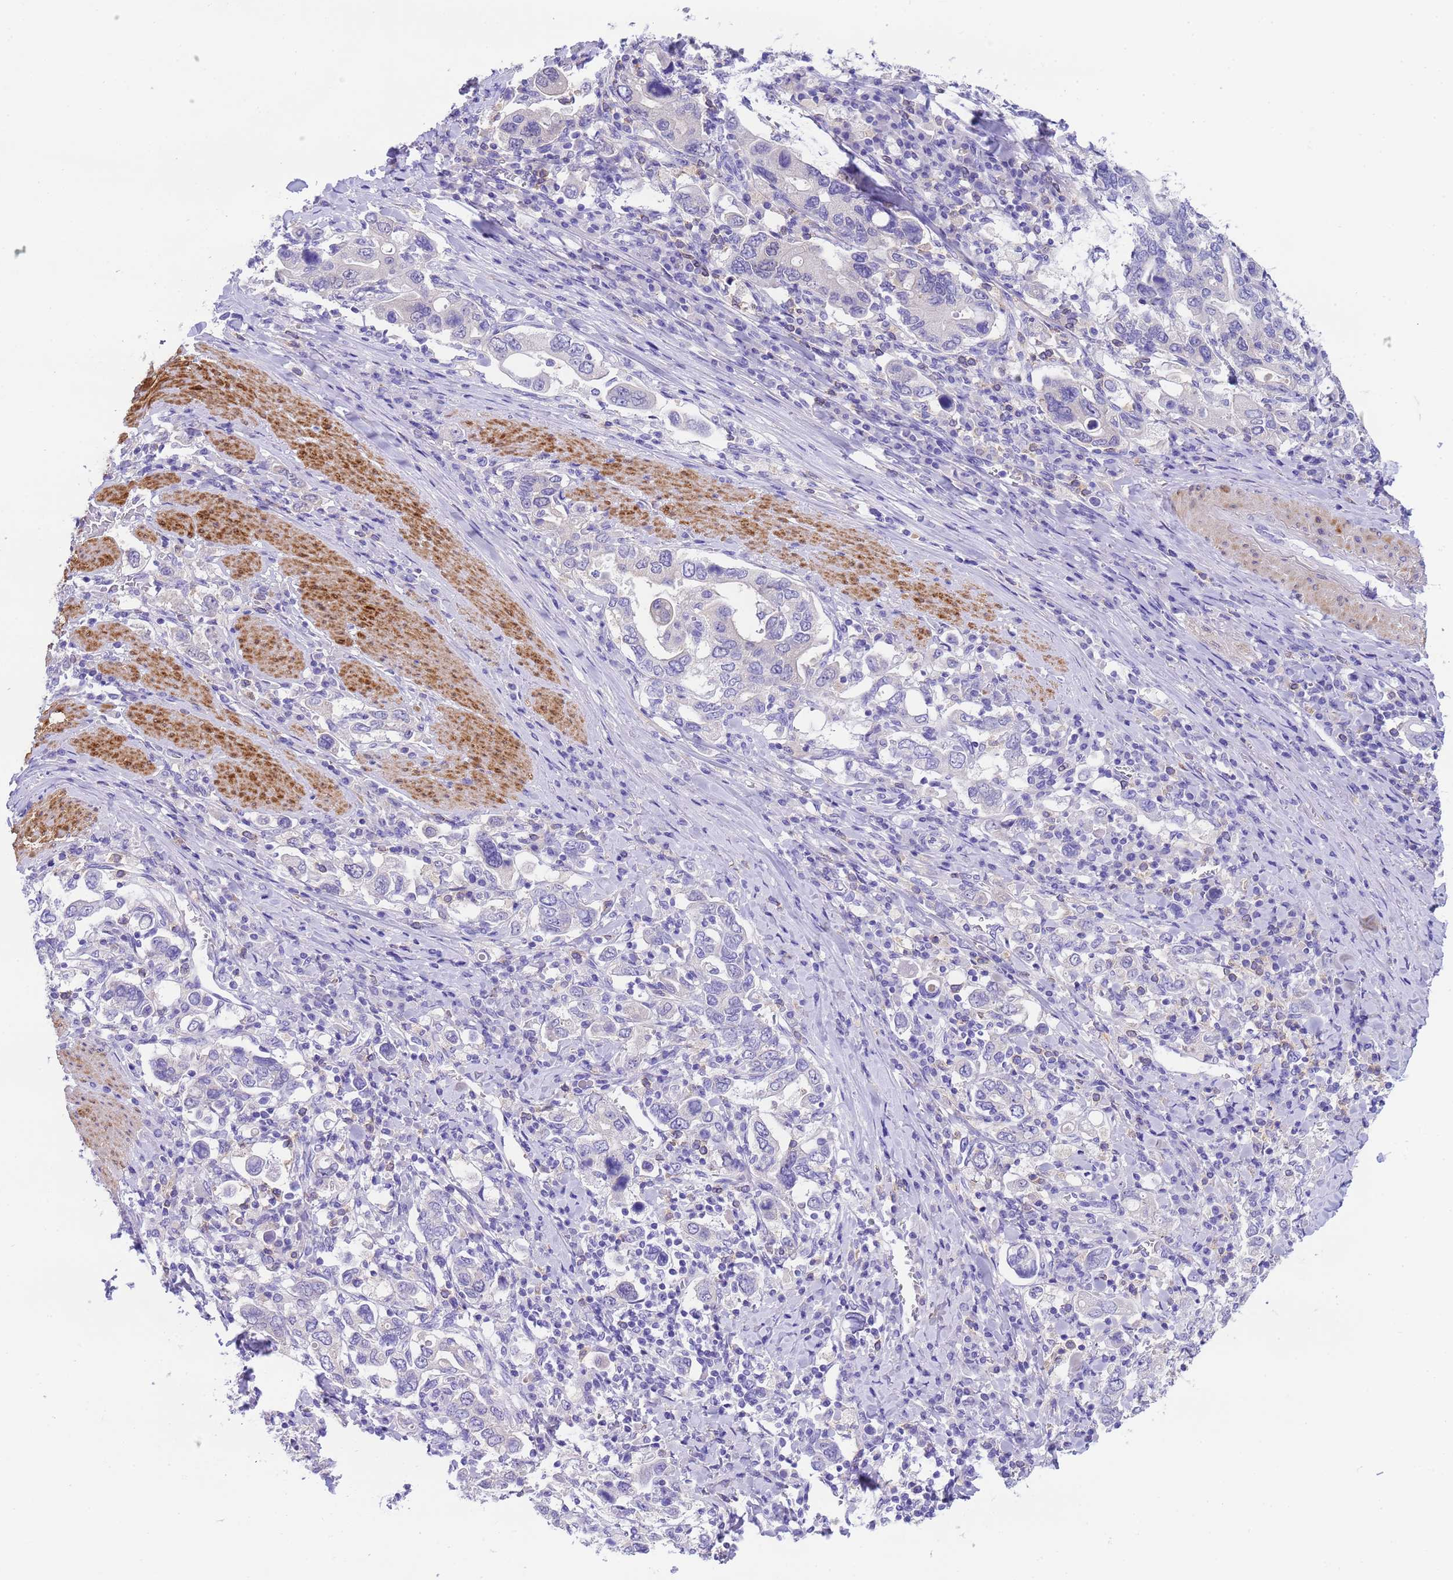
{"staining": {"intensity": "negative", "quantity": "none", "location": "none"}, "tissue": "stomach cancer", "cell_type": "Tumor cells", "image_type": "cancer", "snomed": [{"axis": "morphology", "description": "Adenocarcinoma, NOS"}, {"axis": "topography", "description": "Stomach, upper"}], "caption": "This is an immunohistochemistry (IHC) photomicrograph of stomach adenocarcinoma. There is no staining in tumor cells.", "gene": "USP38", "patient": {"sex": "male", "age": 62}}